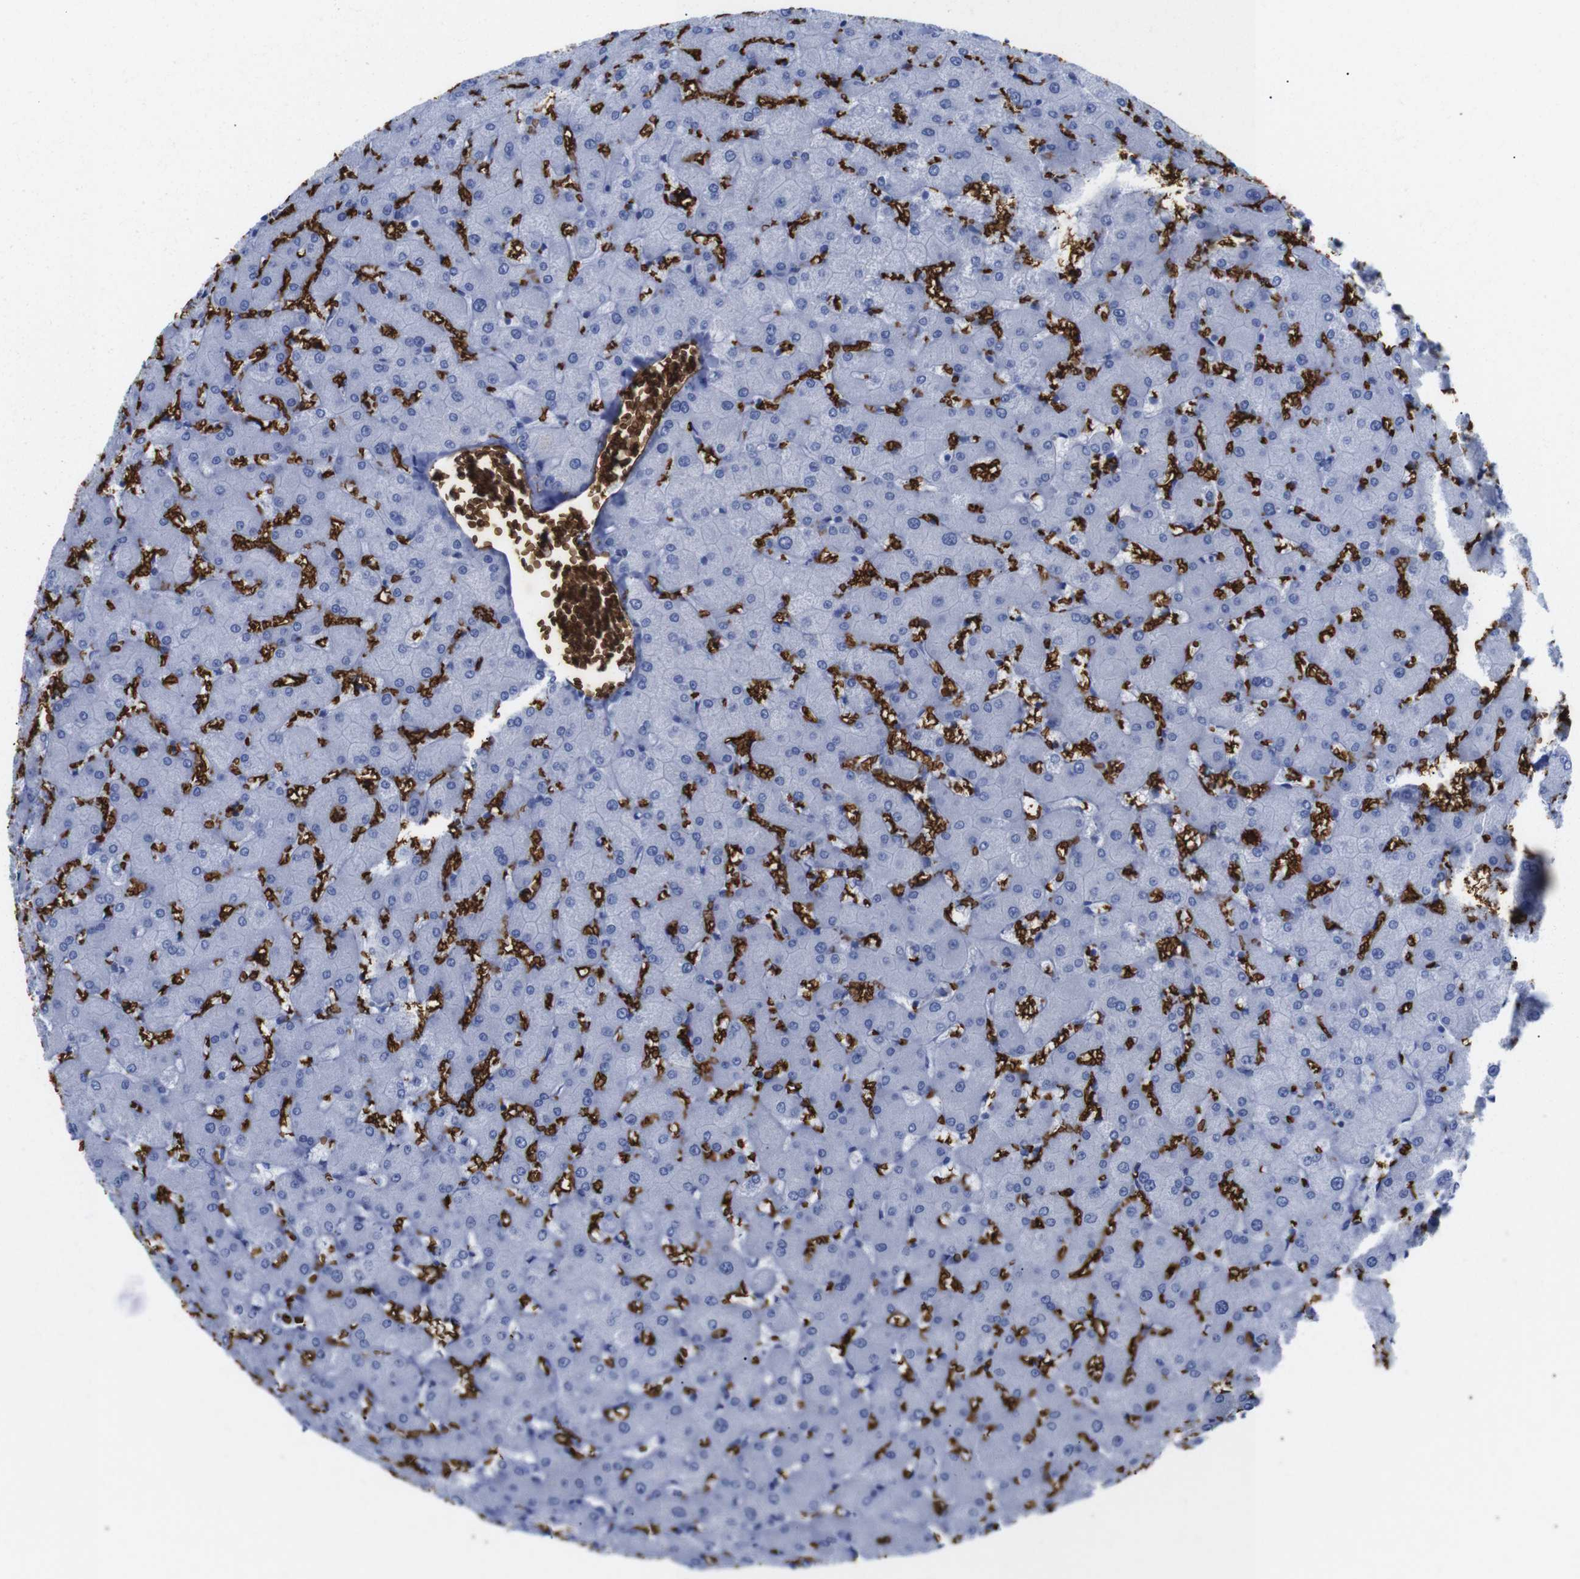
{"staining": {"intensity": "negative", "quantity": "none", "location": "none"}, "tissue": "liver", "cell_type": "Cholangiocytes", "image_type": "normal", "snomed": [{"axis": "morphology", "description": "Normal tissue, NOS"}, {"axis": "topography", "description": "Liver"}], "caption": "The image displays no staining of cholangiocytes in unremarkable liver.", "gene": "S1PR2", "patient": {"sex": "female", "age": 63}}